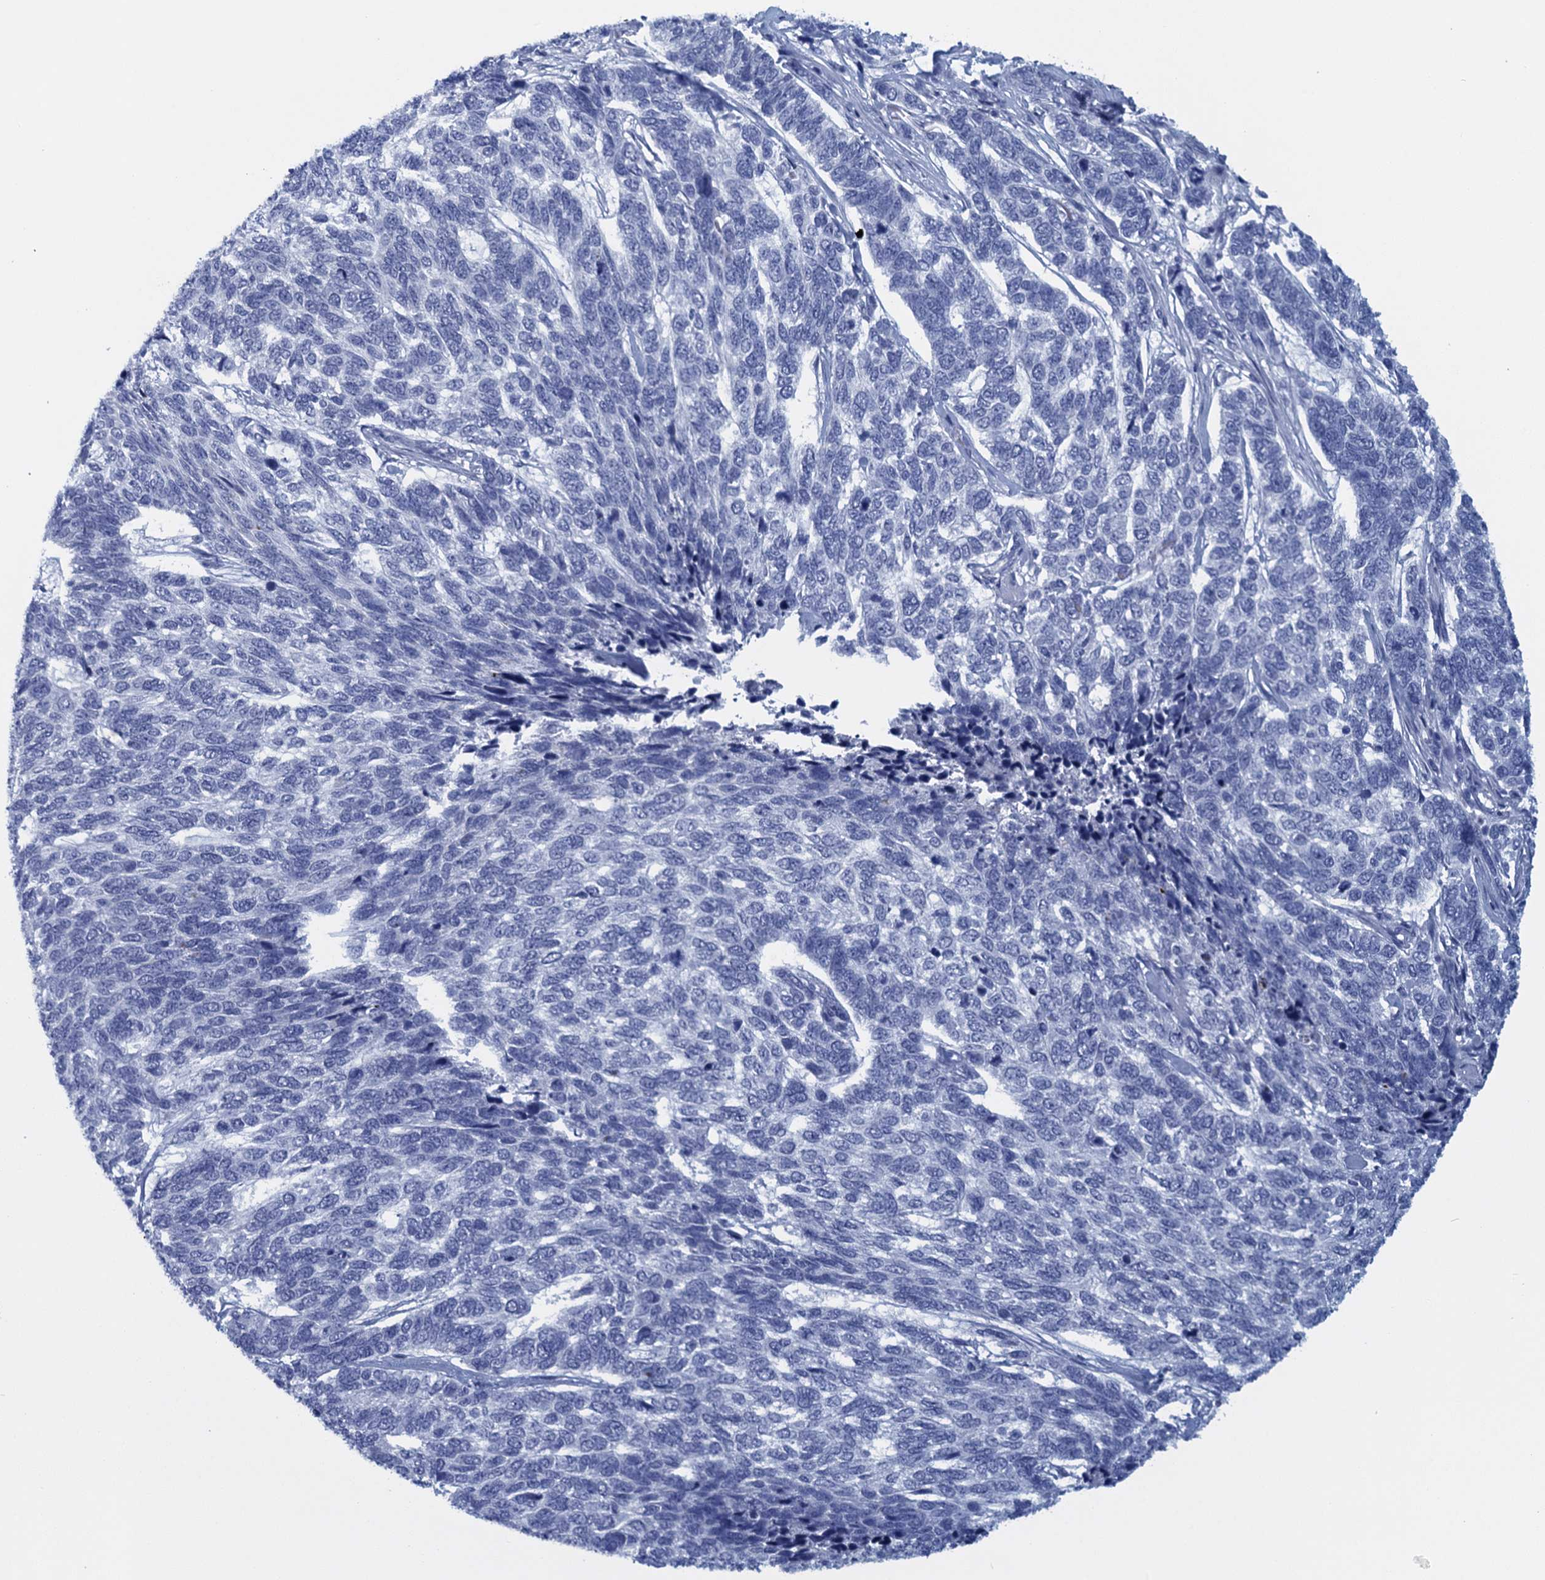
{"staining": {"intensity": "negative", "quantity": "none", "location": "none"}, "tissue": "skin cancer", "cell_type": "Tumor cells", "image_type": "cancer", "snomed": [{"axis": "morphology", "description": "Basal cell carcinoma"}, {"axis": "topography", "description": "Skin"}], "caption": "The histopathology image displays no significant expression in tumor cells of skin basal cell carcinoma. (IHC, brightfield microscopy, high magnification).", "gene": "SCEL", "patient": {"sex": "female", "age": 65}}